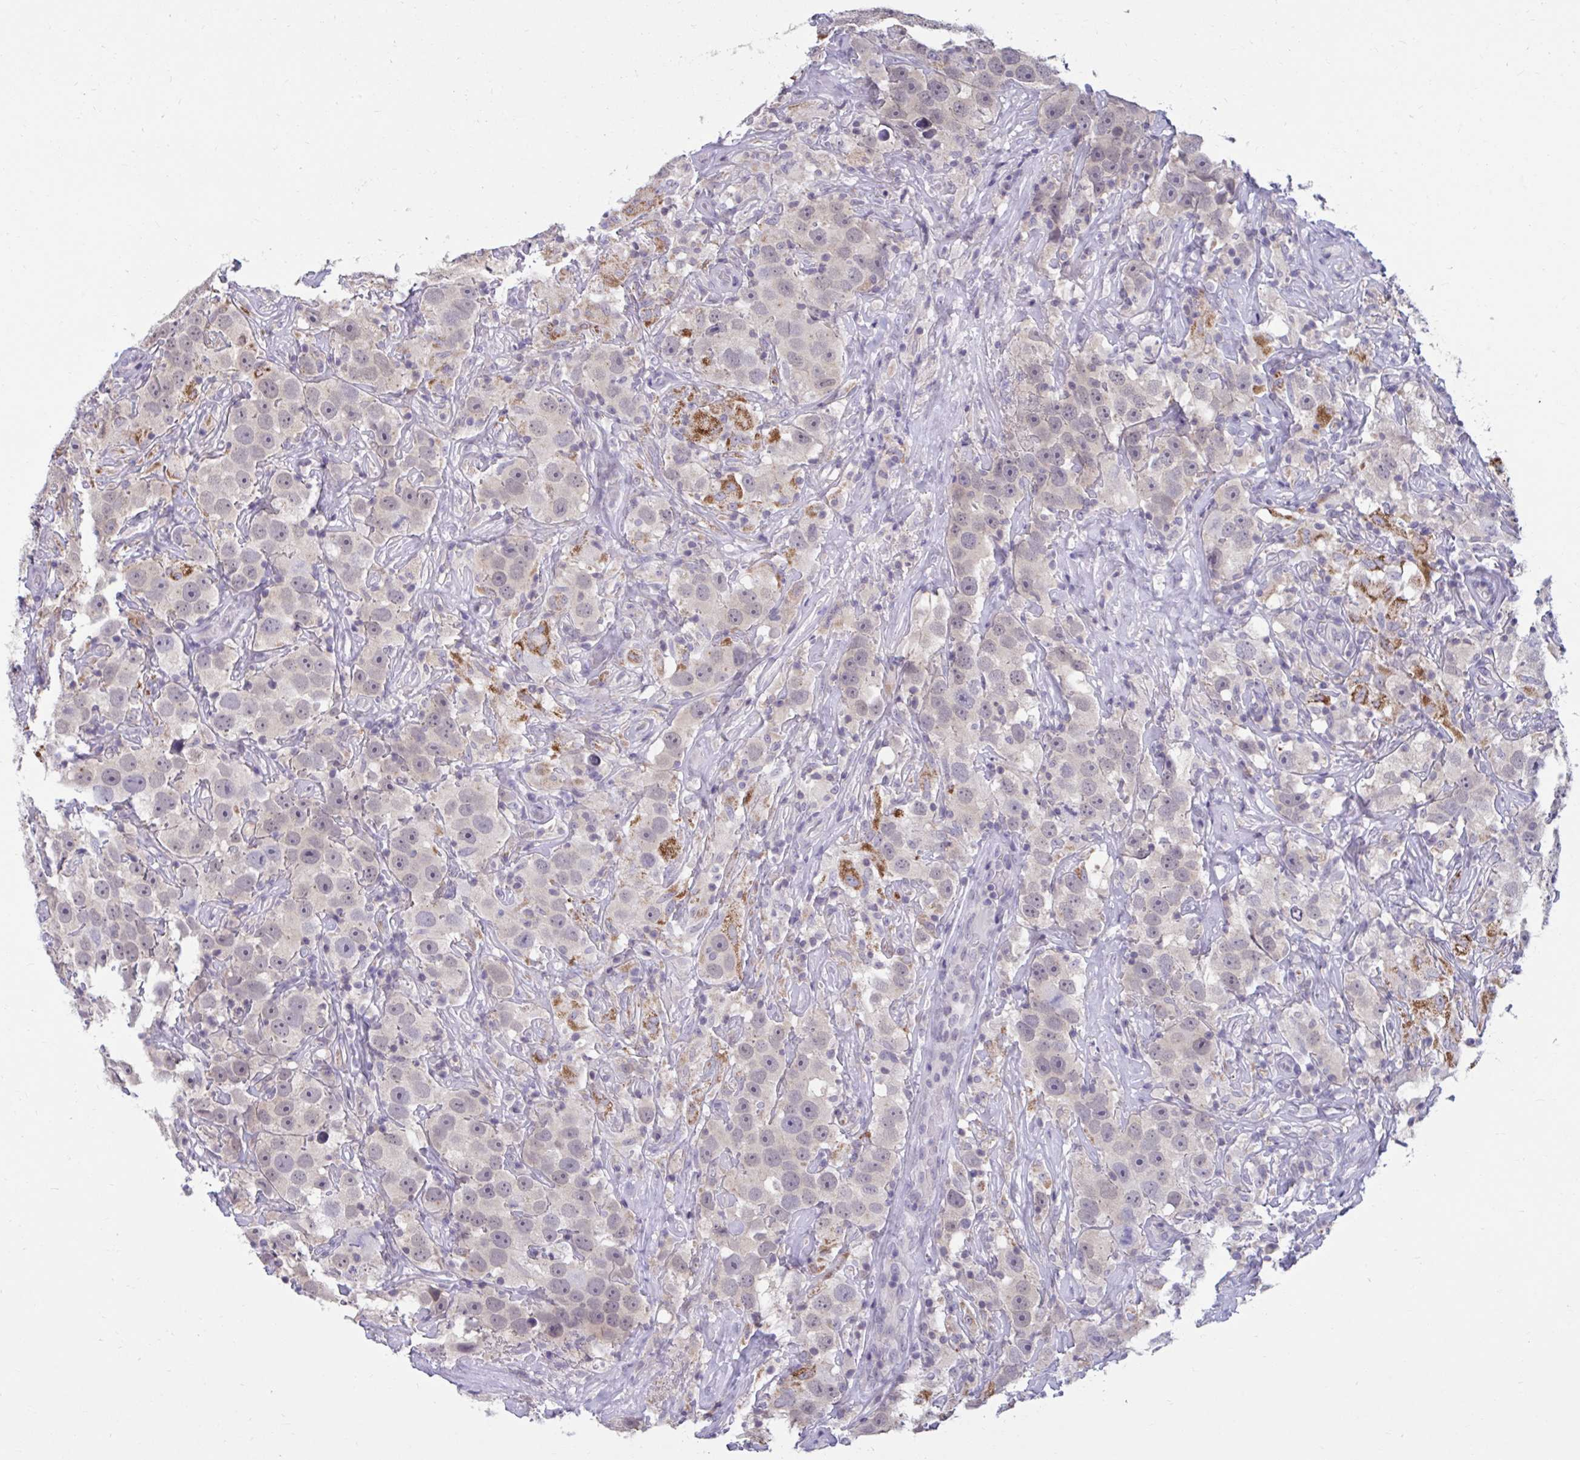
{"staining": {"intensity": "negative", "quantity": "none", "location": "none"}, "tissue": "testis cancer", "cell_type": "Tumor cells", "image_type": "cancer", "snomed": [{"axis": "morphology", "description": "Seminoma, NOS"}, {"axis": "topography", "description": "Testis"}], "caption": "IHC of human testis seminoma displays no positivity in tumor cells. (DAB (3,3'-diaminobenzidine) immunohistochemistry (IHC) visualized using brightfield microscopy, high magnification).", "gene": "ARPP19", "patient": {"sex": "male", "age": 49}}